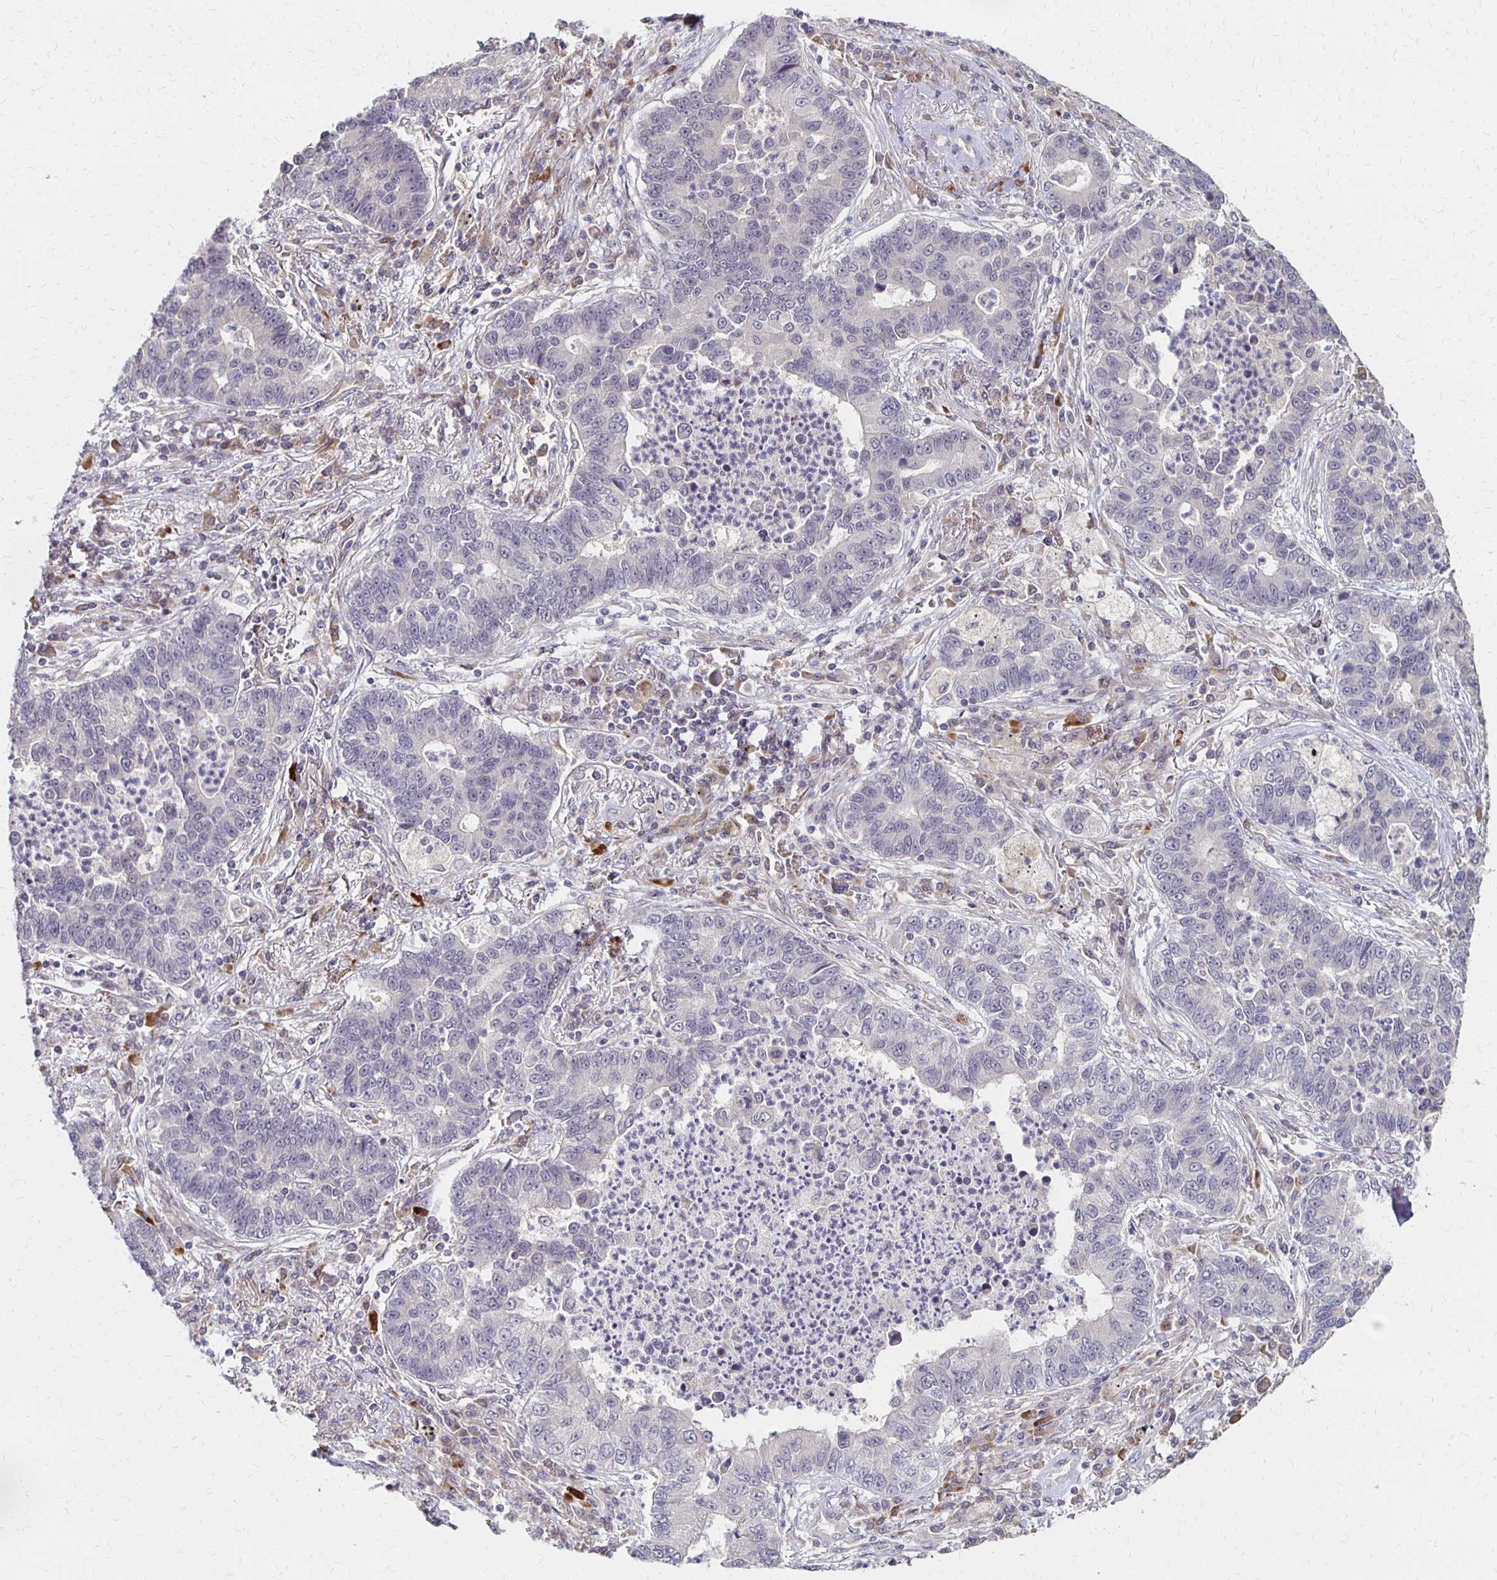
{"staining": {"intensity": "negative", "quantity": "none", "location": "none"}, "tissue": "lung cancer", "cell_type": "Tumor cells", "image_type": "cancer", "snomed": [{"axis": "morphology", "description": "Adenocarcinoma, NOS"}, {"axis": "topography", "description": "Lung"}], "caption": "Lung adenocarcinoma was stained to show a protein in brown. There is no significant positivity in tumor cells.", "gene": "PRKCB", "patient": {"sex": "female", "age": 57}}